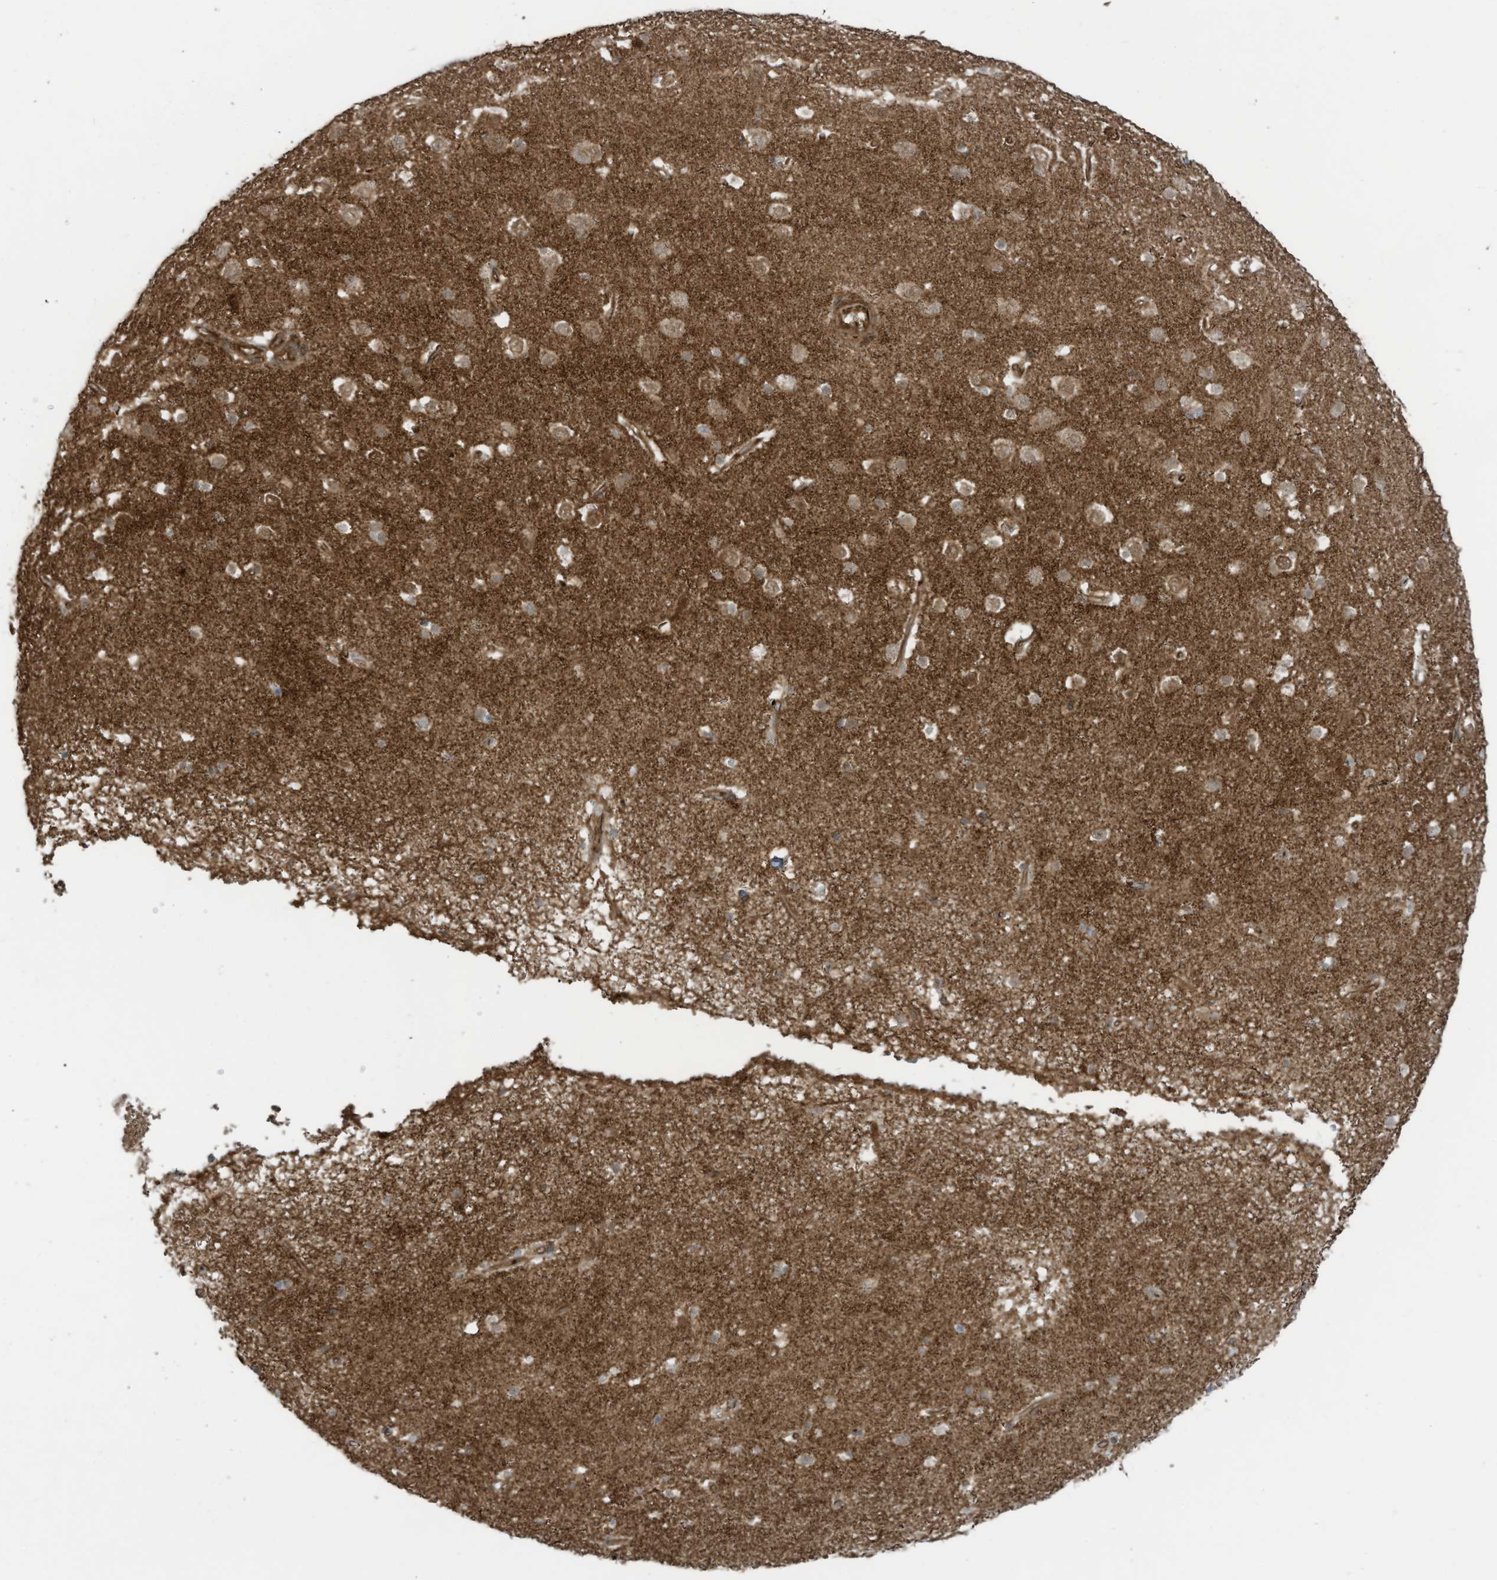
{"staining": {"intensity": "moderate", "quantity": ">75%", "location": "cytoplasmic/membranous"}, "tissue": "cerebral cortex", "cell_type": "Endothelial cells", "image_type": "normal", "snomed": [{"axis": "morphology", "description": "Normal tissue, NOS"}, {"axis": "topography", "description": "Cerebral cortex"}], "caption": "Immunohistochemical staining of benign human cerebral cortex reveals >75% levels of moderate cytoplasmic/membranous protein staining in about >75% of endothelial cells. Immunohistochemistry (ihc) stains the protein in brown and the nuclei are stained blue.", "gene": "SLC9A2", "patient": {"sex": "male", "age": 54}}